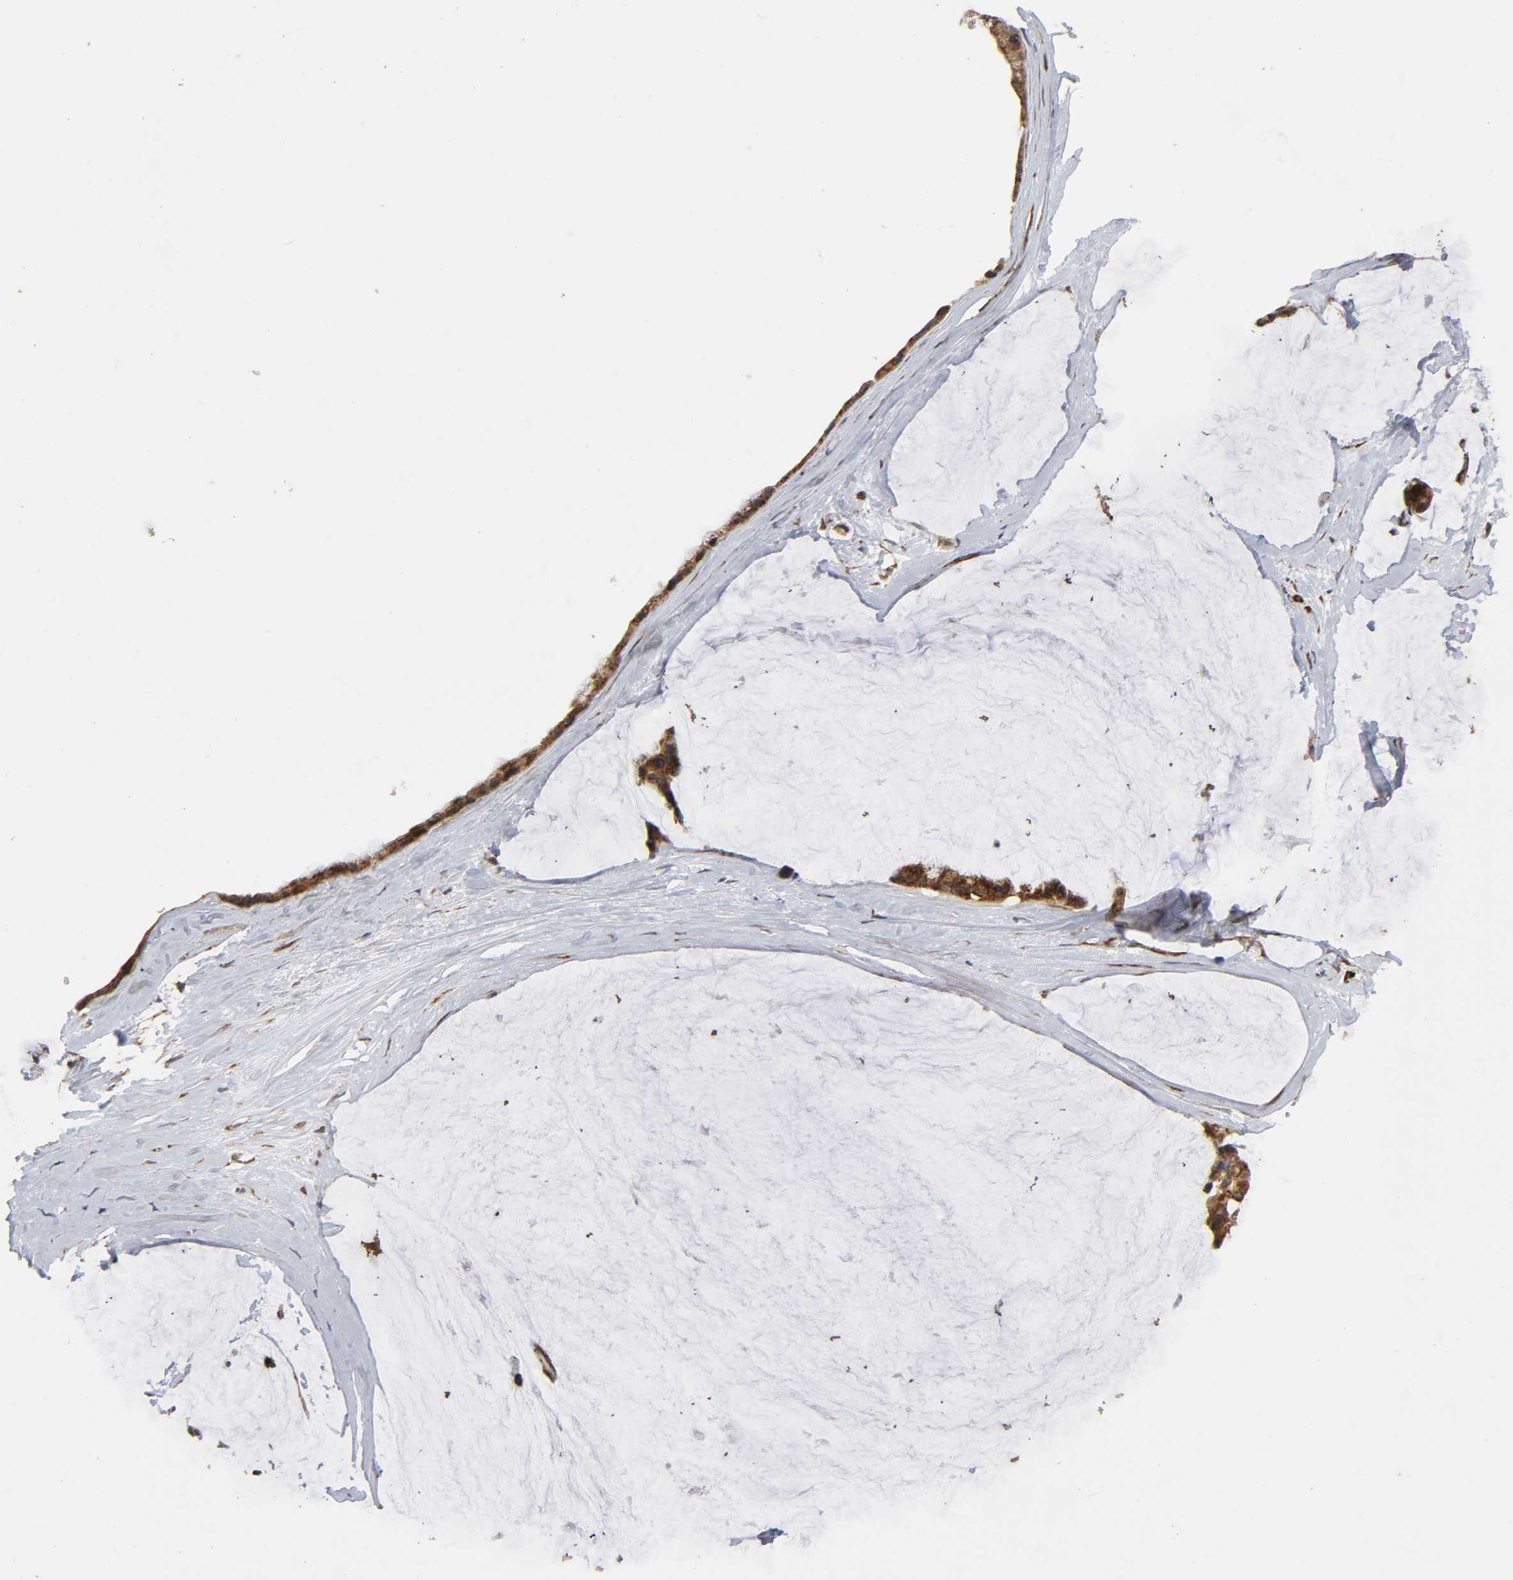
{"staining": {"intensity": "strong", "quantity": ">75%", "location": "cytoplasmic/membranous"}, "tissue": "ovarian cancer", "cell_type": "Tumor cells", "image_type": "cancer", "snomed": [{"axis": "morphology", "description": "Cystadenocarcinoma, mucinous, NOS"}, {"axis": "topography", "description": "Ovary"}], "caption": "Ovarian mucinous cystadenocarcinoma stained for a protein (brown) demonstrates strong cytoplasmic/membranous positive staining in about >75% of tumor cells.", "gene": "SLC30A9", "patient": {"sex": "female", "age": 39}}